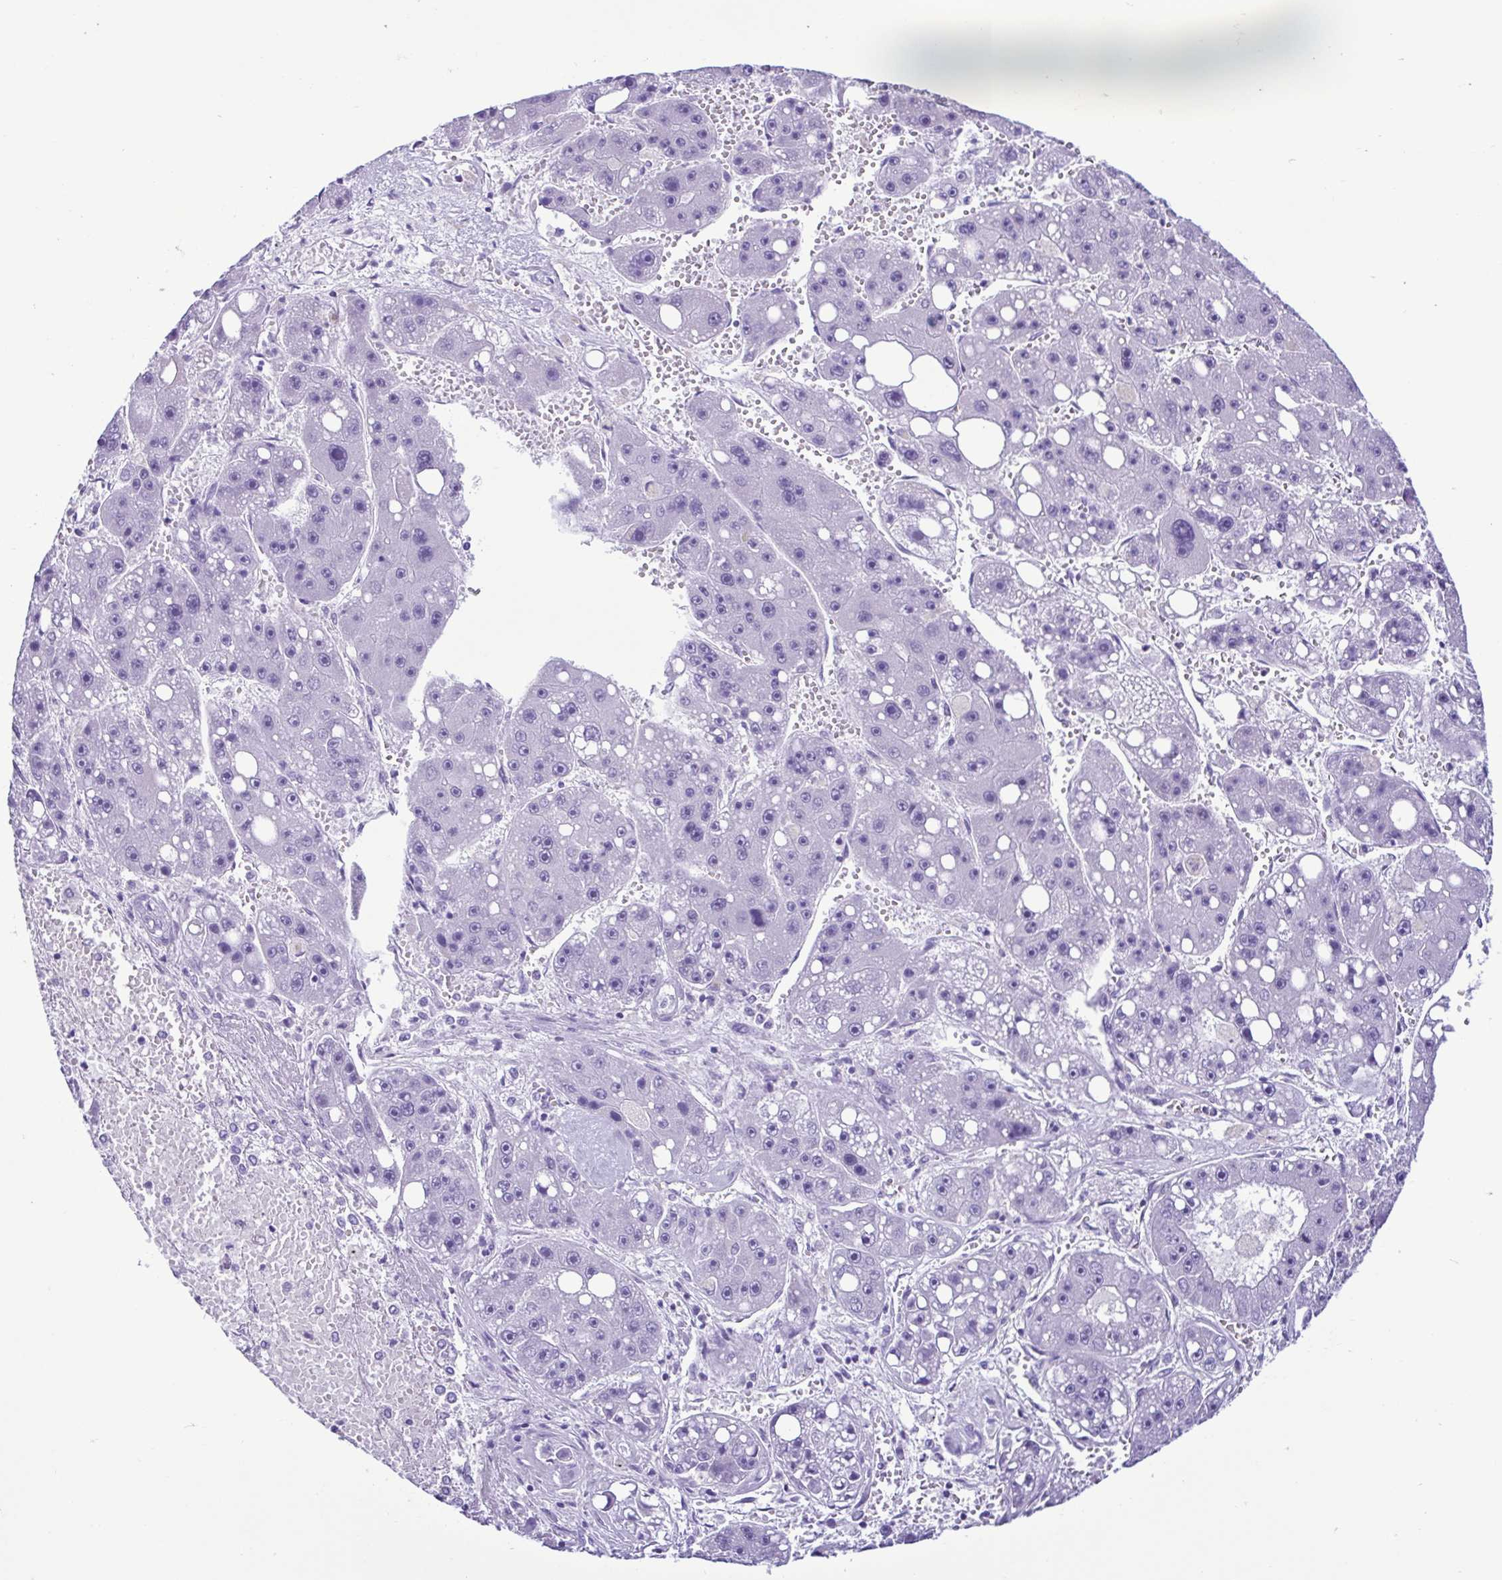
{"staining": {"intensity": "negative", "quantity": "none", "location": "none"}, "tissue": "liver cancer", "cell_type": "Tumor cells", "image_type": "cancer", "snomed": [{"axis": "morphology", "description": "Carcinoma, Hepatocellular, NOS"}, {"axis": "topography", "description": "Liver"}], "caption": "Liver cancer was stained to show a protein in brown. There is no significant expression in tumor cells.", "gene": "SPATA16", "patient": {"sex": "female", "age": 61}}